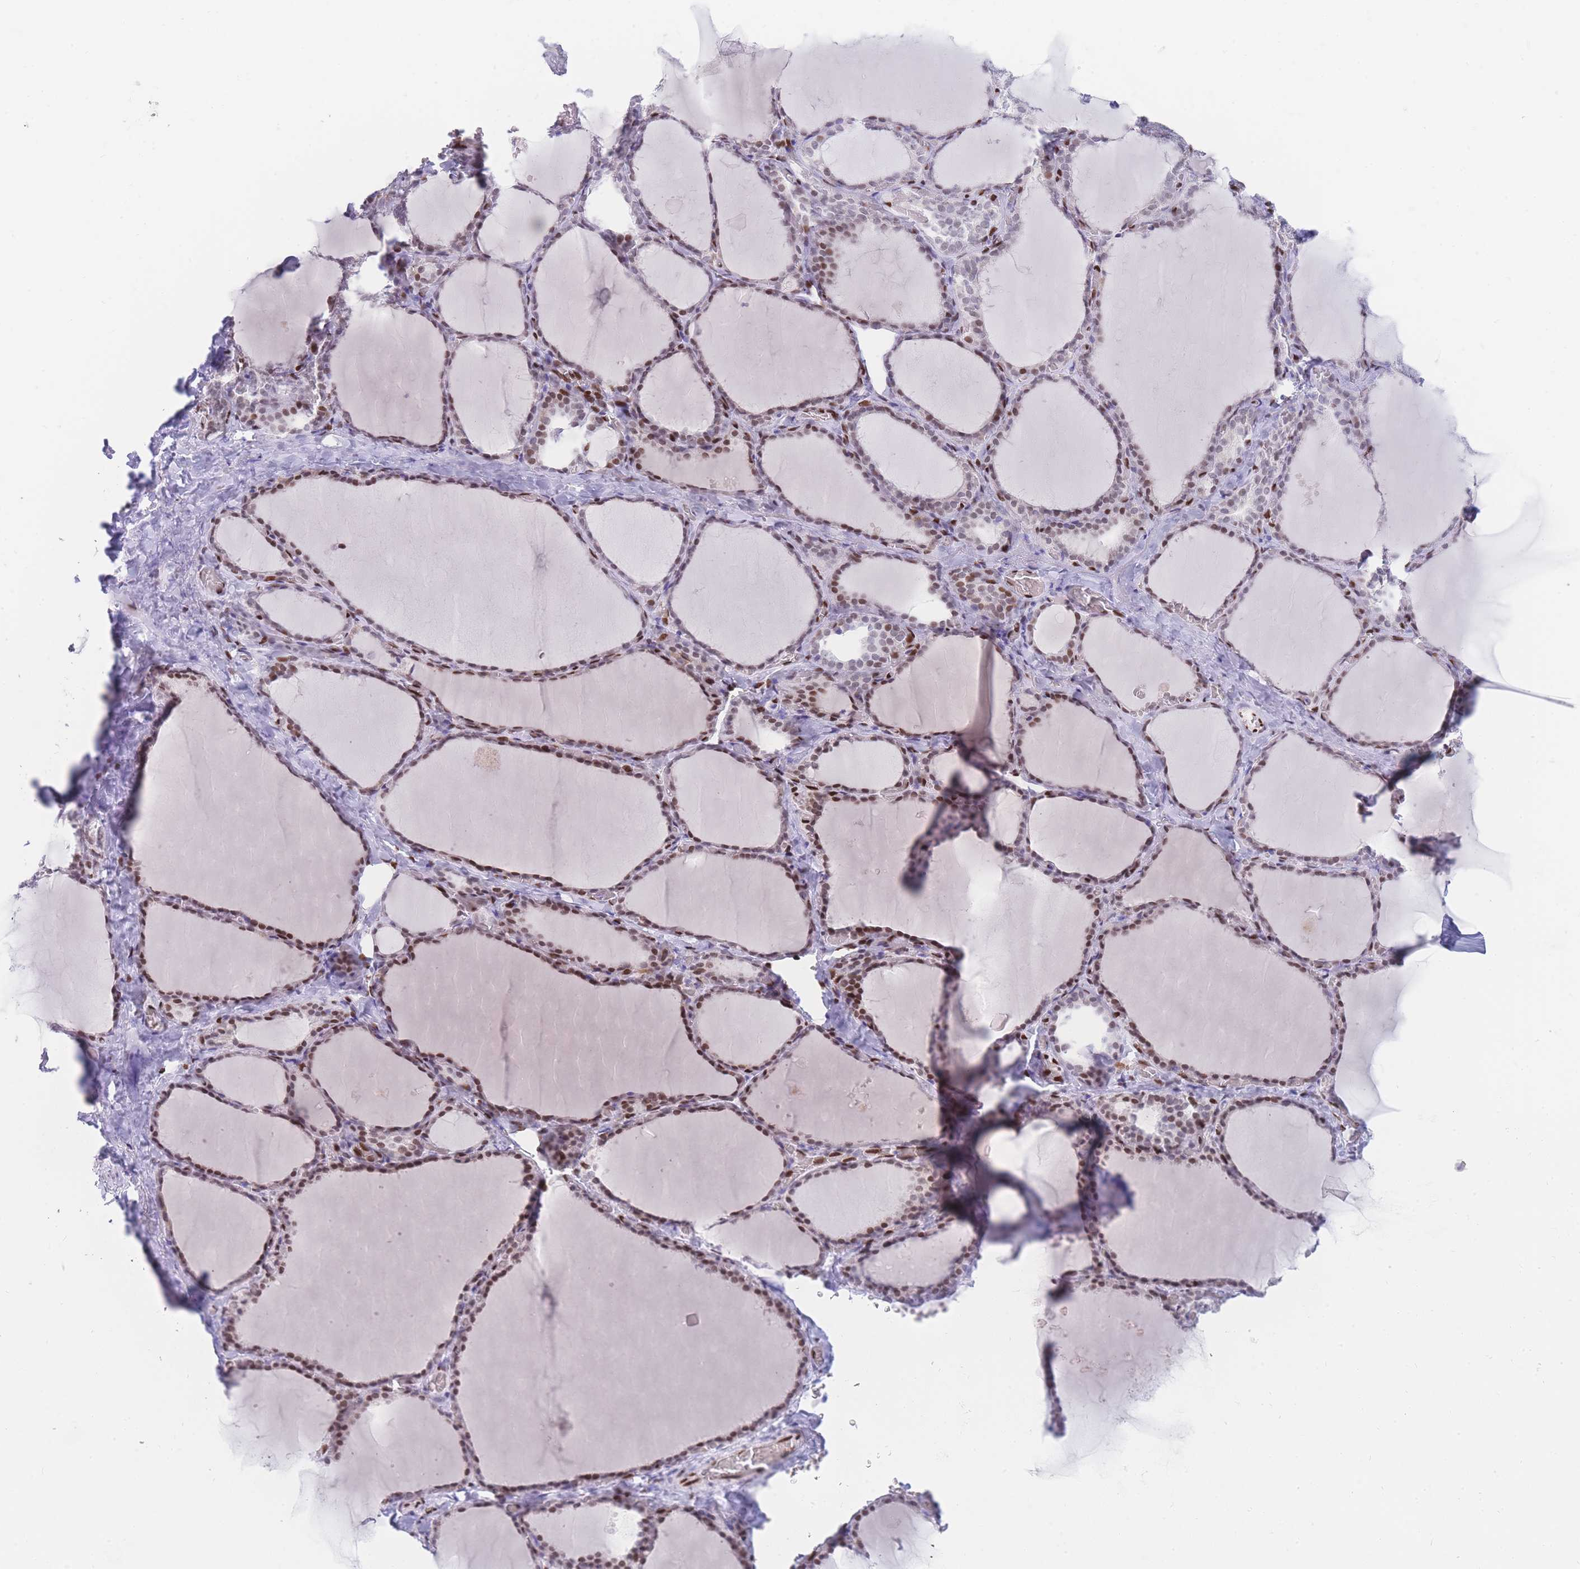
{"staining": {"intensity": "moderate", "quantity": ">75%", "location": "nuclear"}, "tissue": "thyroid gland", "cell_type": "Glandular cells", "image_type": "normal", "snomed": [{"axis": "morphology", "description": "Normal tissue, NOS"}, {"axis": "topography", "description": "Thyroid gland"}], "caption": "Protein expression analysis of benign thyroid gland displays moderate nuclear positivity in about >75% of glandular cells. The staining is performed using DAB brown chromogen to label protein expression. The nuclei are counter-stained blue using hematoxylin.", "gene": "PSMB5", "patient": {"sex": "female", "age": 39}}